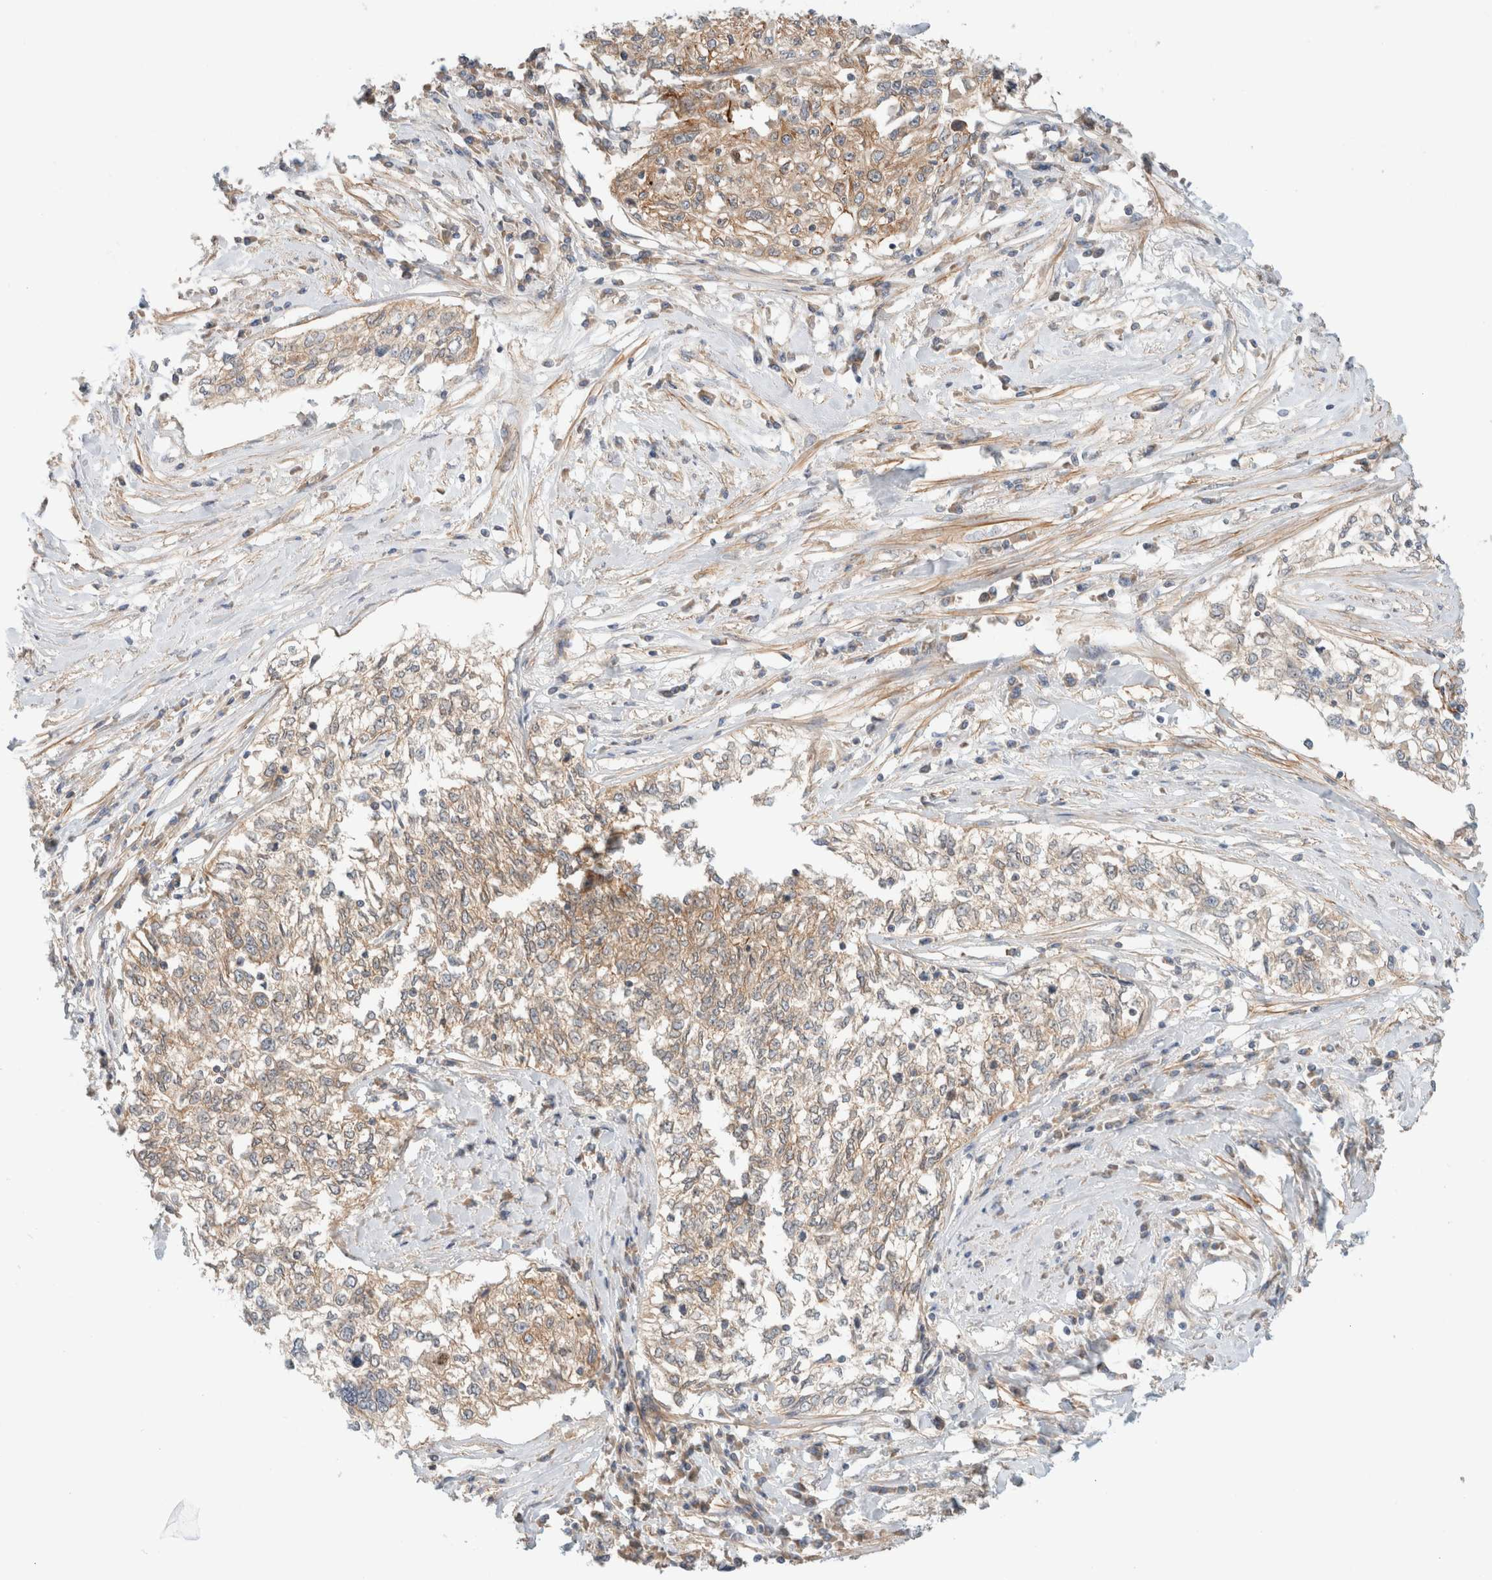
{"staining": {"intensity": "weak", "quantity": ">75%", "location": "cytoplasmic/membranous"}, "tissue": "cervical cancer", "cell_type": "Tumor cells", "image_type": "cancer", "snomed": [{"axis": "morphology", "description": "Squamous cell carcinoma, NOS"}, {"axis": "topography", "description": "Cervix"}], "caption": "A brown stain labels weak cytoplasmic/membranous expression of a protein in cervical cancer (squamous cell carcinoma) tumor cells.", "gene": "MARK3", "patient": {"sex": "female", "age": 57}}